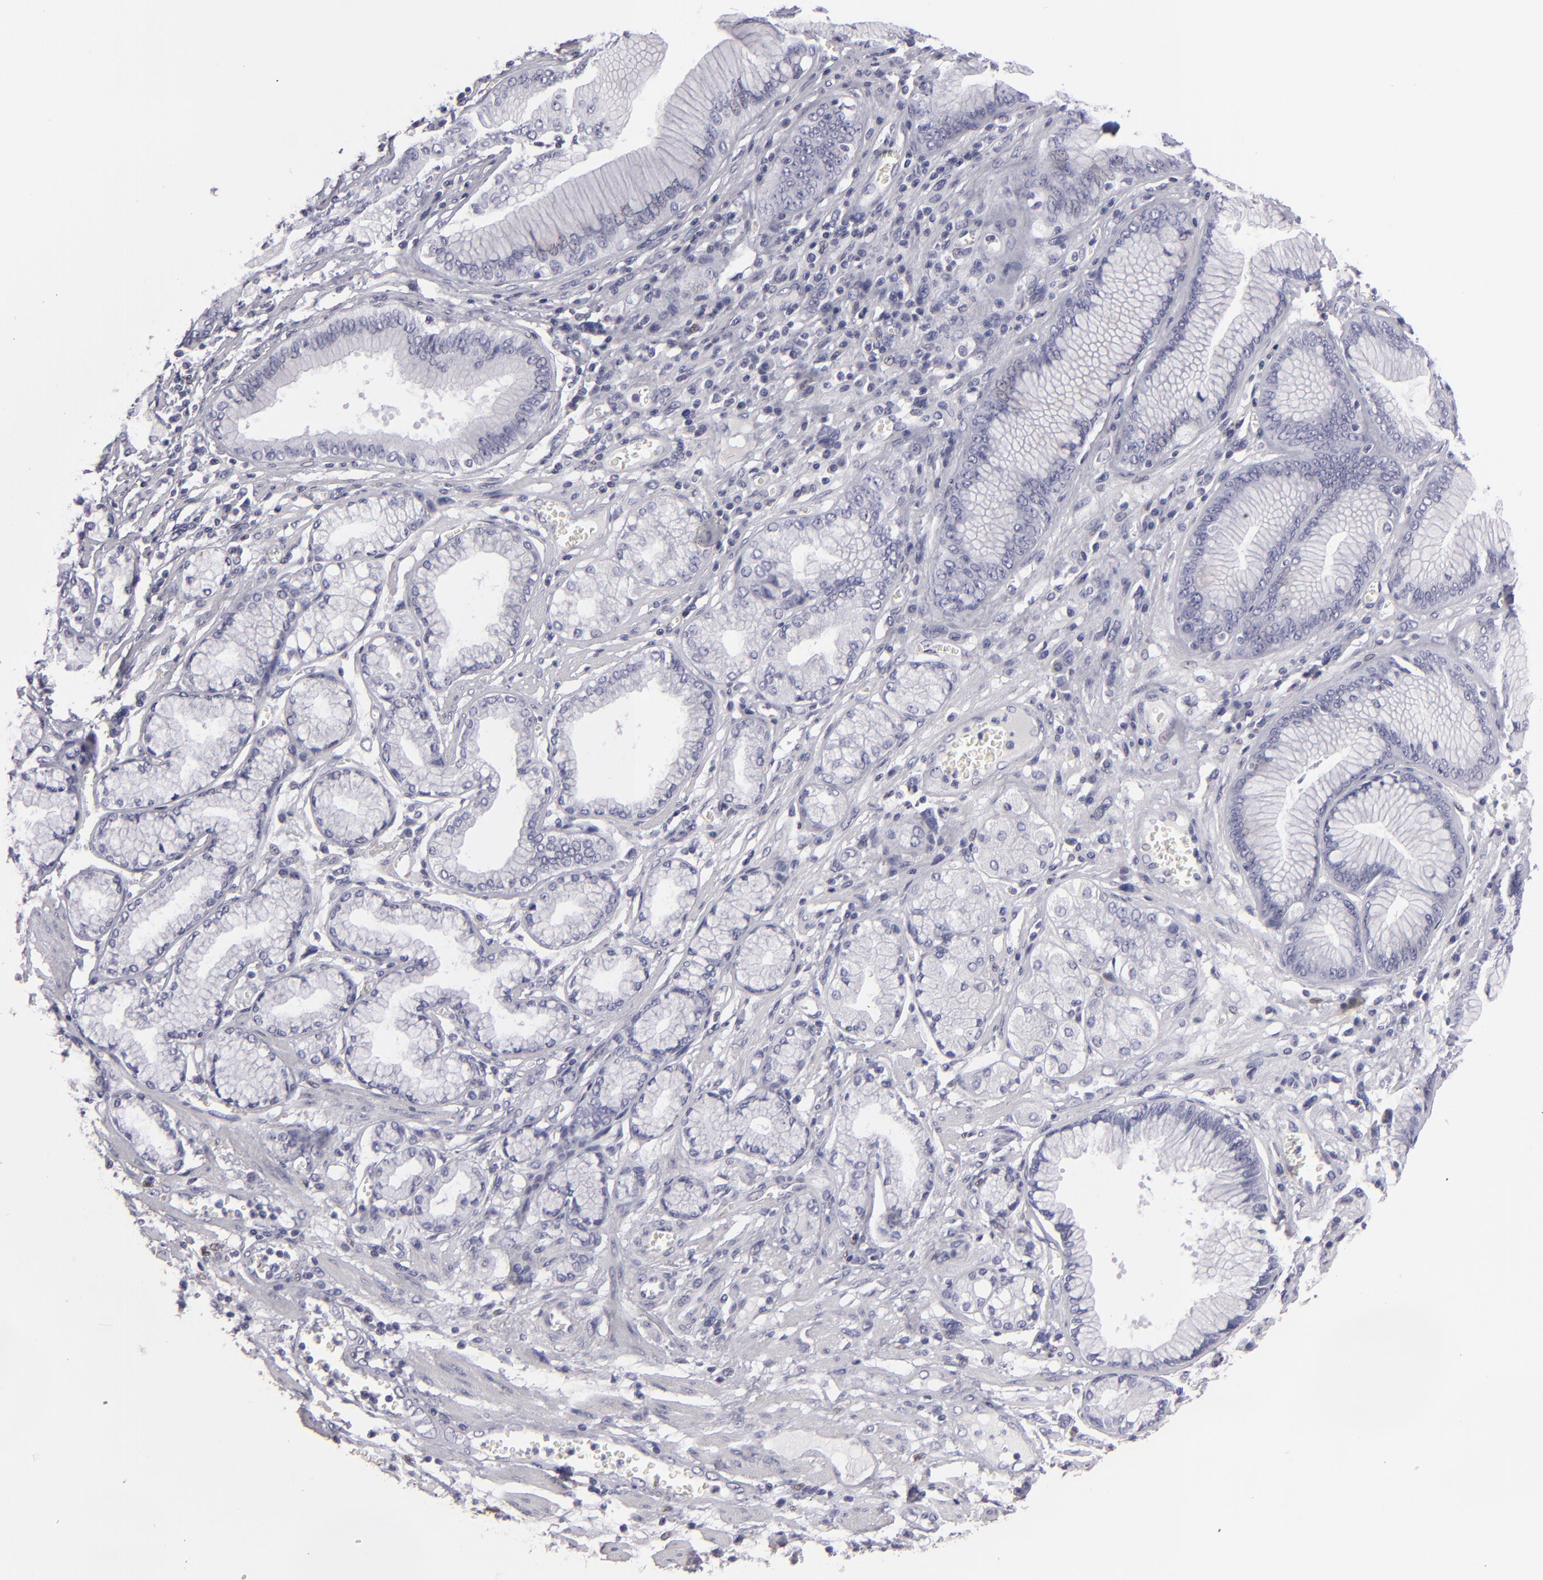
{"staining": {"intensity": "negative", "quantity": "none", "location": "none"}, "tissue": "stomach cancer", "cell_type": "Tumor cells", "image_type": "cancer", "snomed": [{"axis": "morphology", "description": "Adenocarcinoma, NOS"}, {"axis": "topography", "description": "Pancreas"}, {"axis": "topography", "description": "Stomach, upper"}], "caption": "Immunohistochemistry (IHC) histopathology image of human stomach cancer stained for a protein (brown), which reveals no positivity in tumor cells.", "gene": "F13A1", "patient": {"sex": "male", "age": 77}}